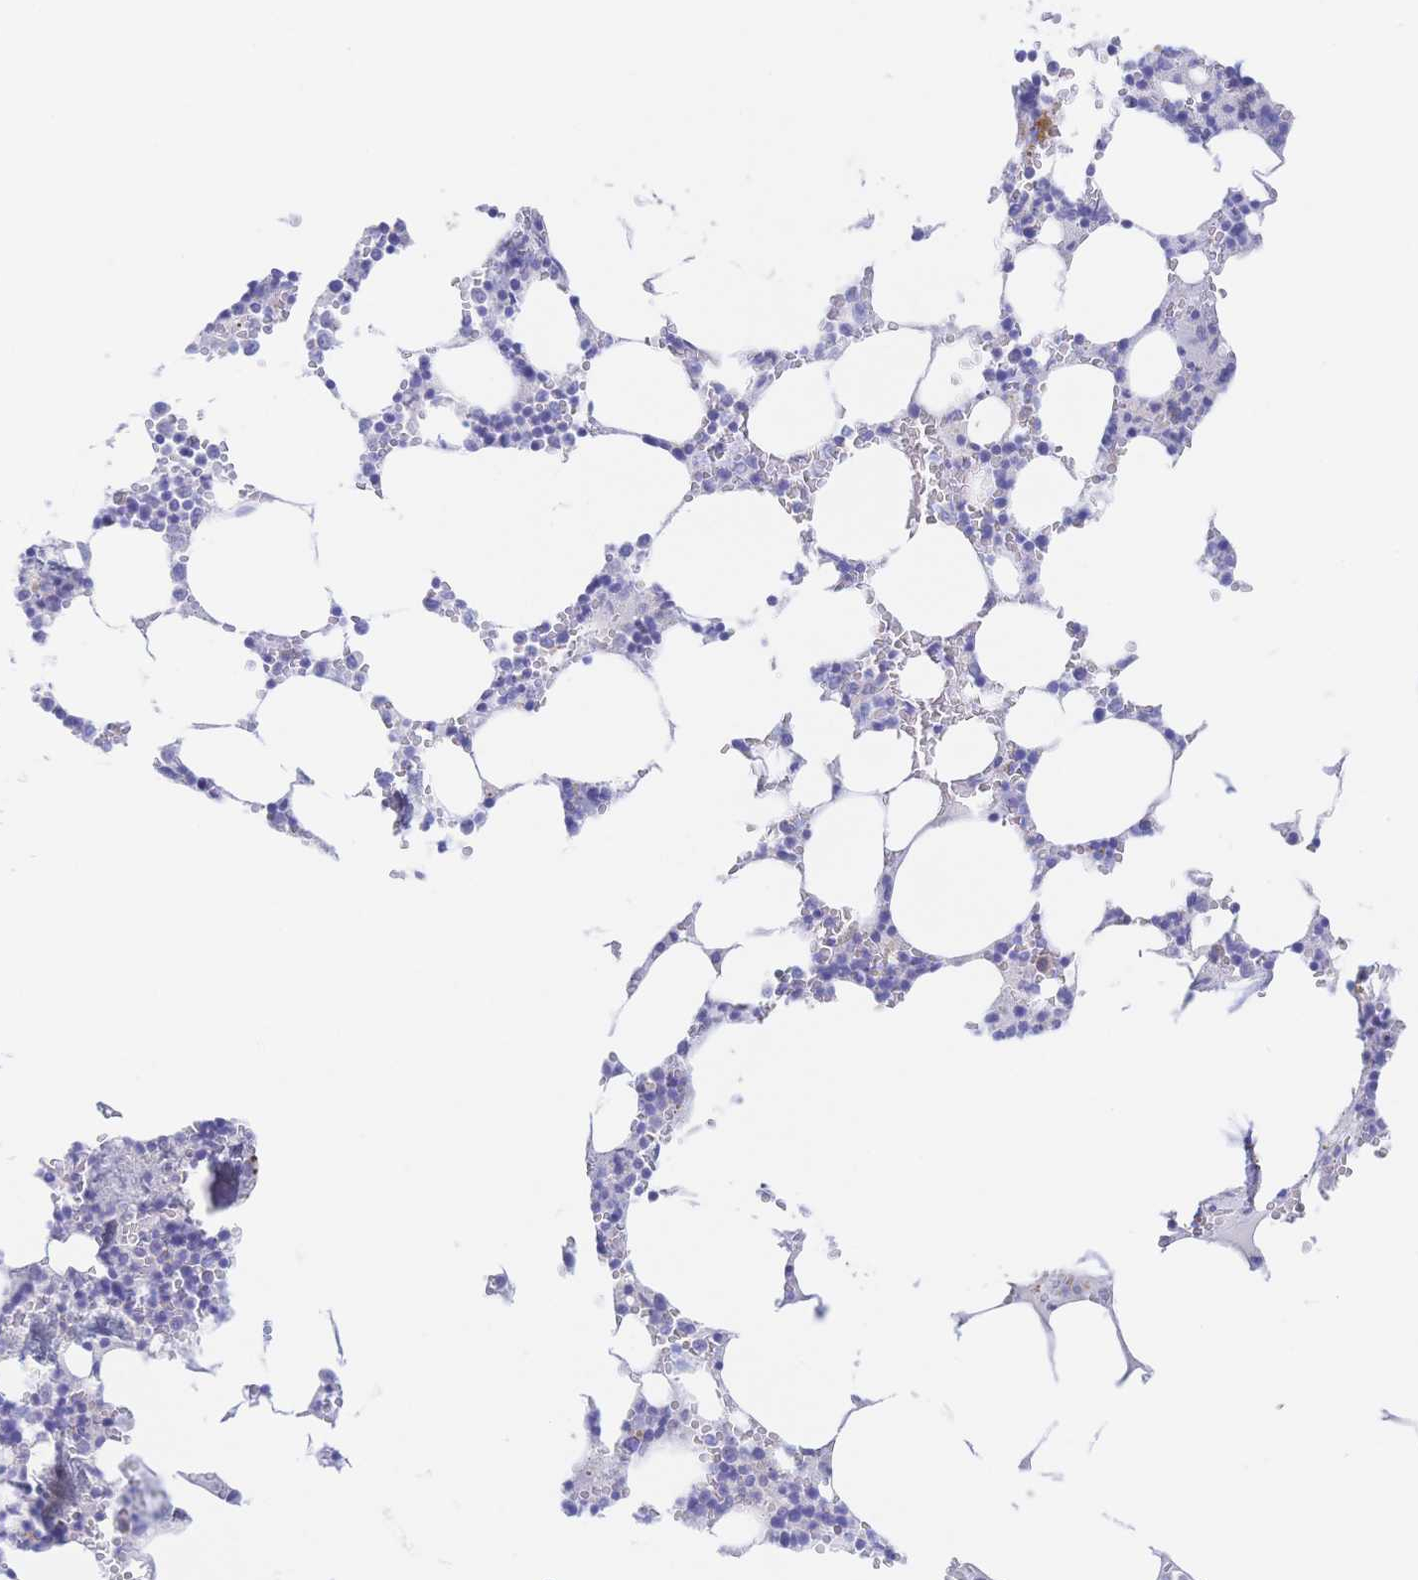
{"staining": {"intensity": "negative", "quantity": "none", "location": "none"}, "tissue": "bone marrow", "cell_type": "Hematopoietic cells", "image_type": "normal", "snomed": [{"axis": "morphology", "description": "Normal tissue, NOS"}, {"axis": "topography", "description": "Bone marrow"}], "caption": "An image of human bone marrow is negative for staining in hematopoietic cells.", "gene": "SIAH3", "patient": {"sex": "male", "age": 54}}